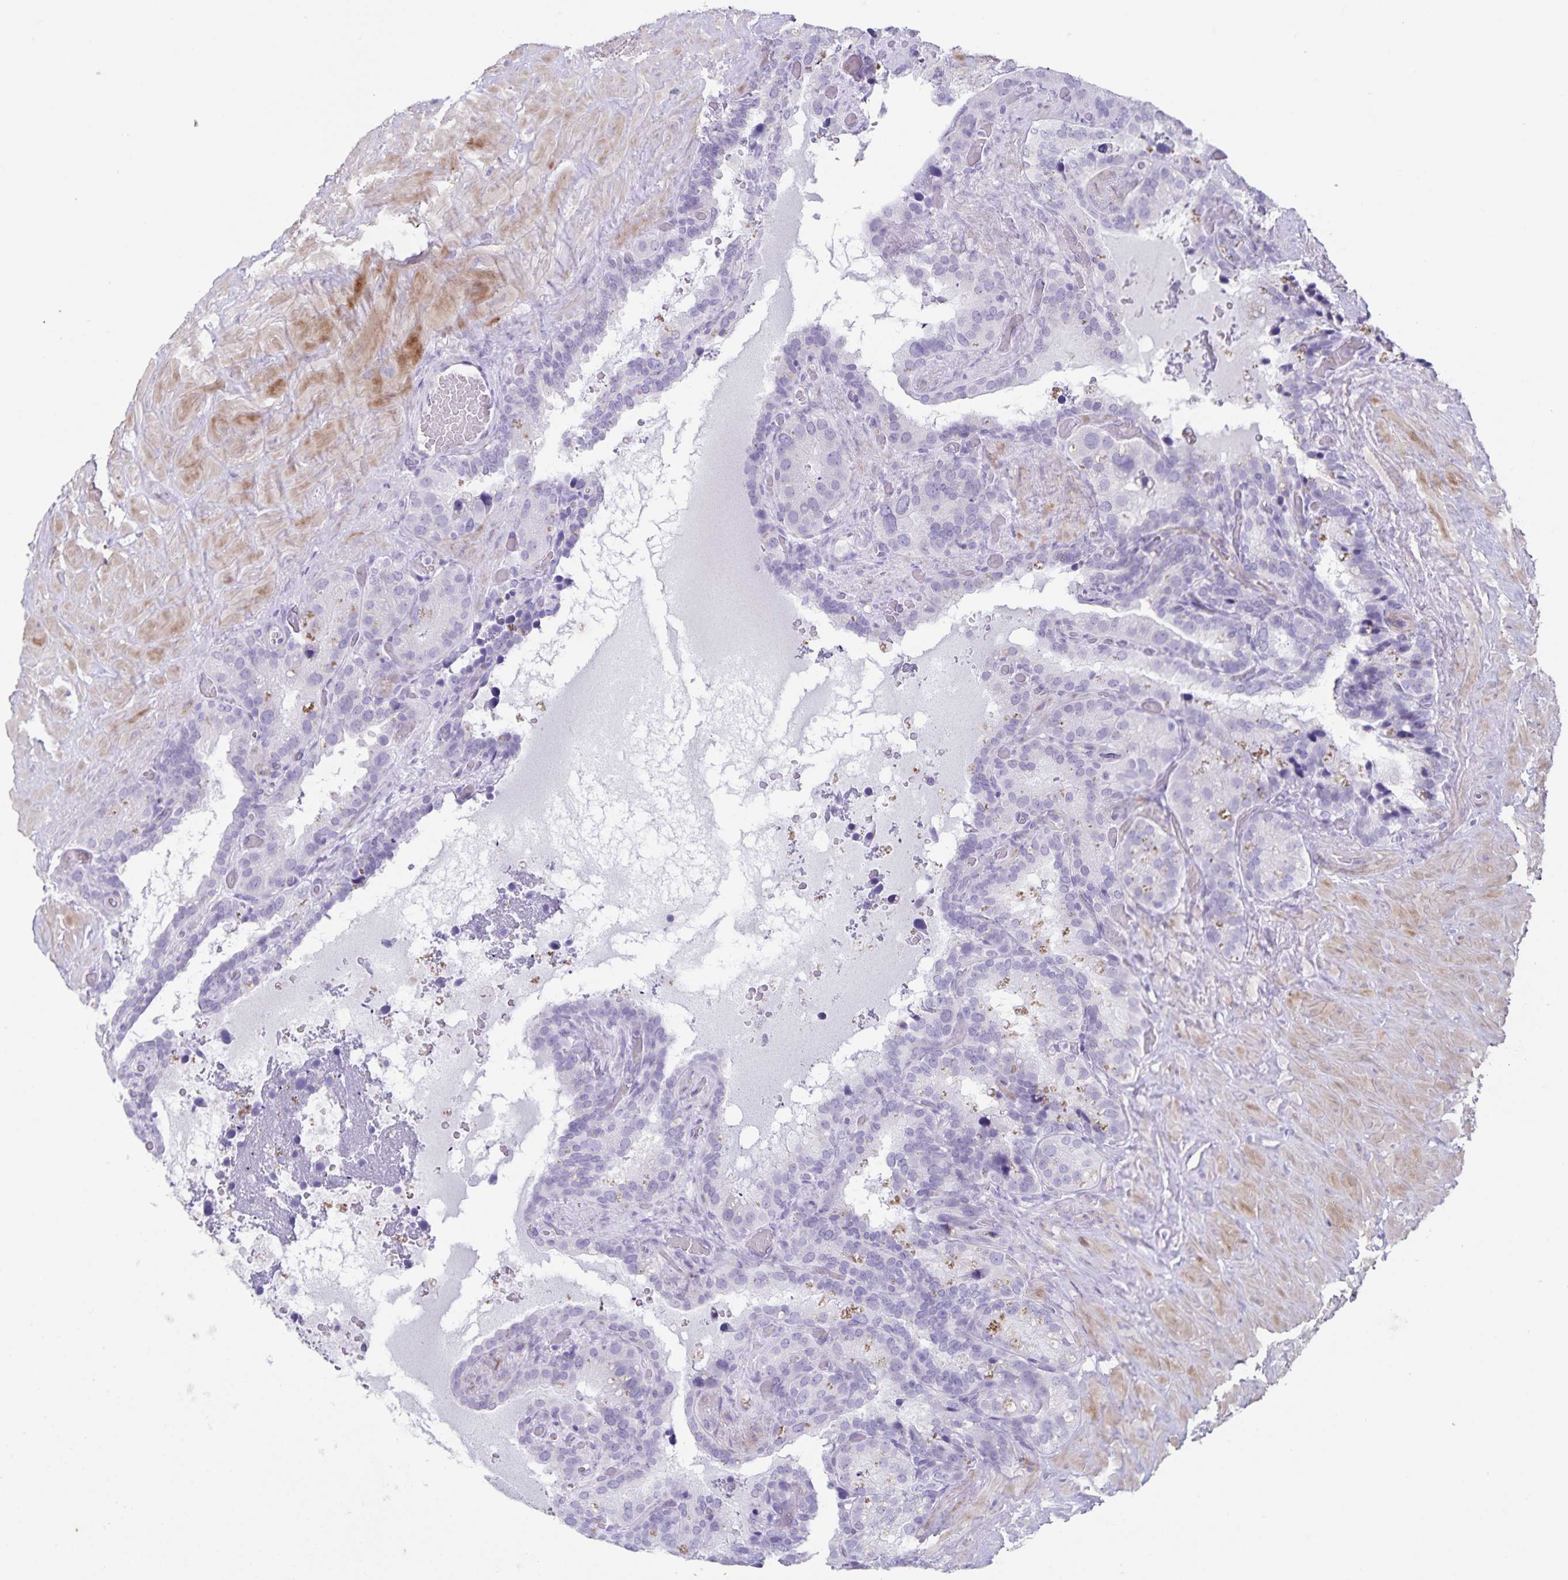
{"staining": {"intensity": "negative", "quantity": "none", "location": "none"}, "tissue": "seminal vesicle", "cell_type": "Glandular cells", "image_type": "normal", "snomed": [{"axis": "morphology", "description": "Normal tissue, NOS"}, {"axis": "topography", "description": "Seminal veicle"}], "caption": "A high-resolution micrograph shows immunohistochemistry (IHC) staining of benign seminal vesicle, which shows no significant positivity in glandular cells. (Stains: DAB (3,3'-diaminobenzidine) immunohistochemistry (IHC) with hematoxylin counter stain, Microscopy: brightfield microscopy at high magnification).", "gene": "C11orf42", "patient": {"sex": "male", "age": 60}}